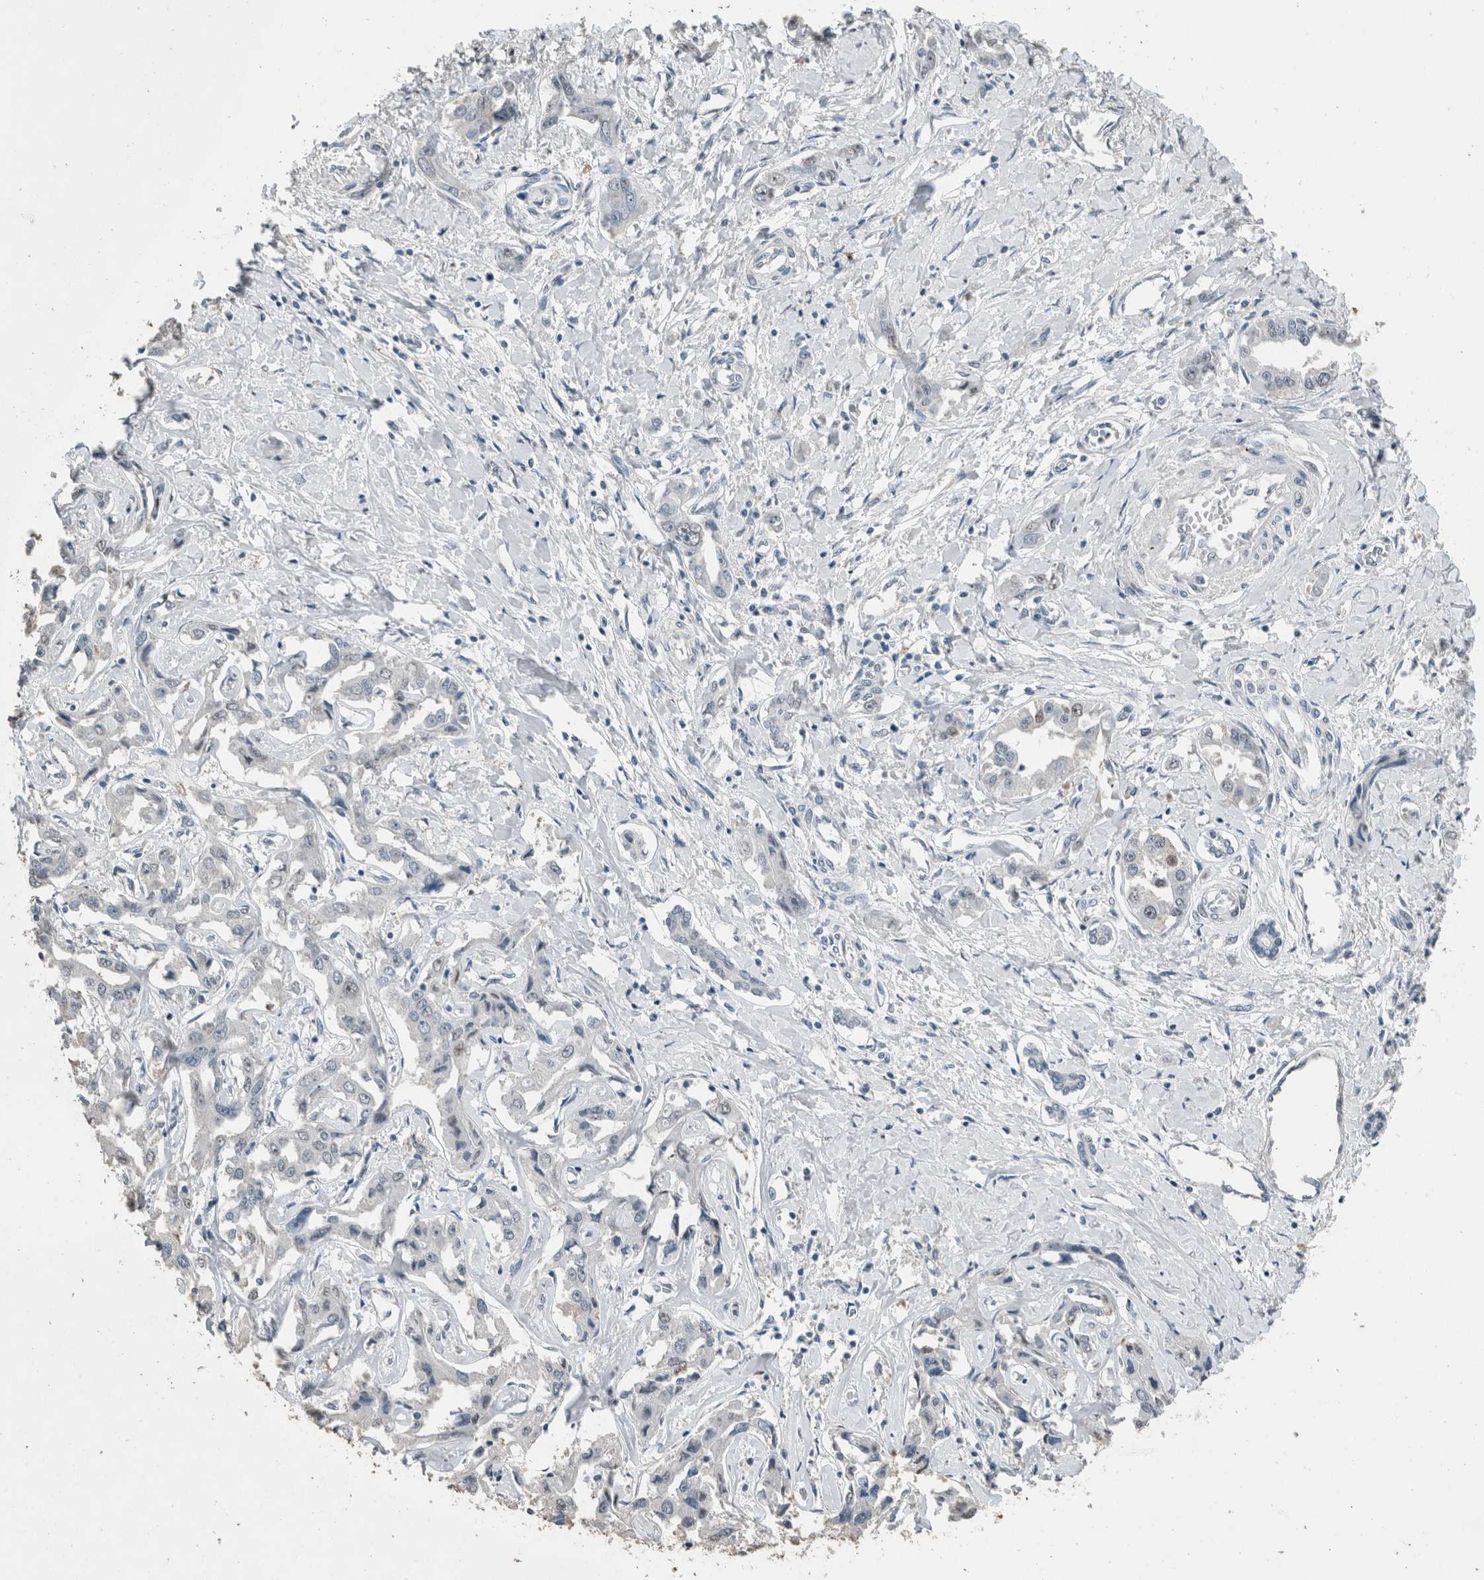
{"staining": {"intensity": "negative", "quantity": "none", "location": "none"}, "tissue": "liver cancer", "cell_type": "Tumor cells", "image_type": "cancer", "snomed": [{"axis": "morphology", "description": "Cholangiocarcinoma"}, {"axis": "topography", "description": "Liver"}], "caption": "An image of human cholangiocarcinoma (liver) is negative for staining in tumor cells.", "gene": "ACVR2B", "patient": {"sex": "male", "age": 59}}